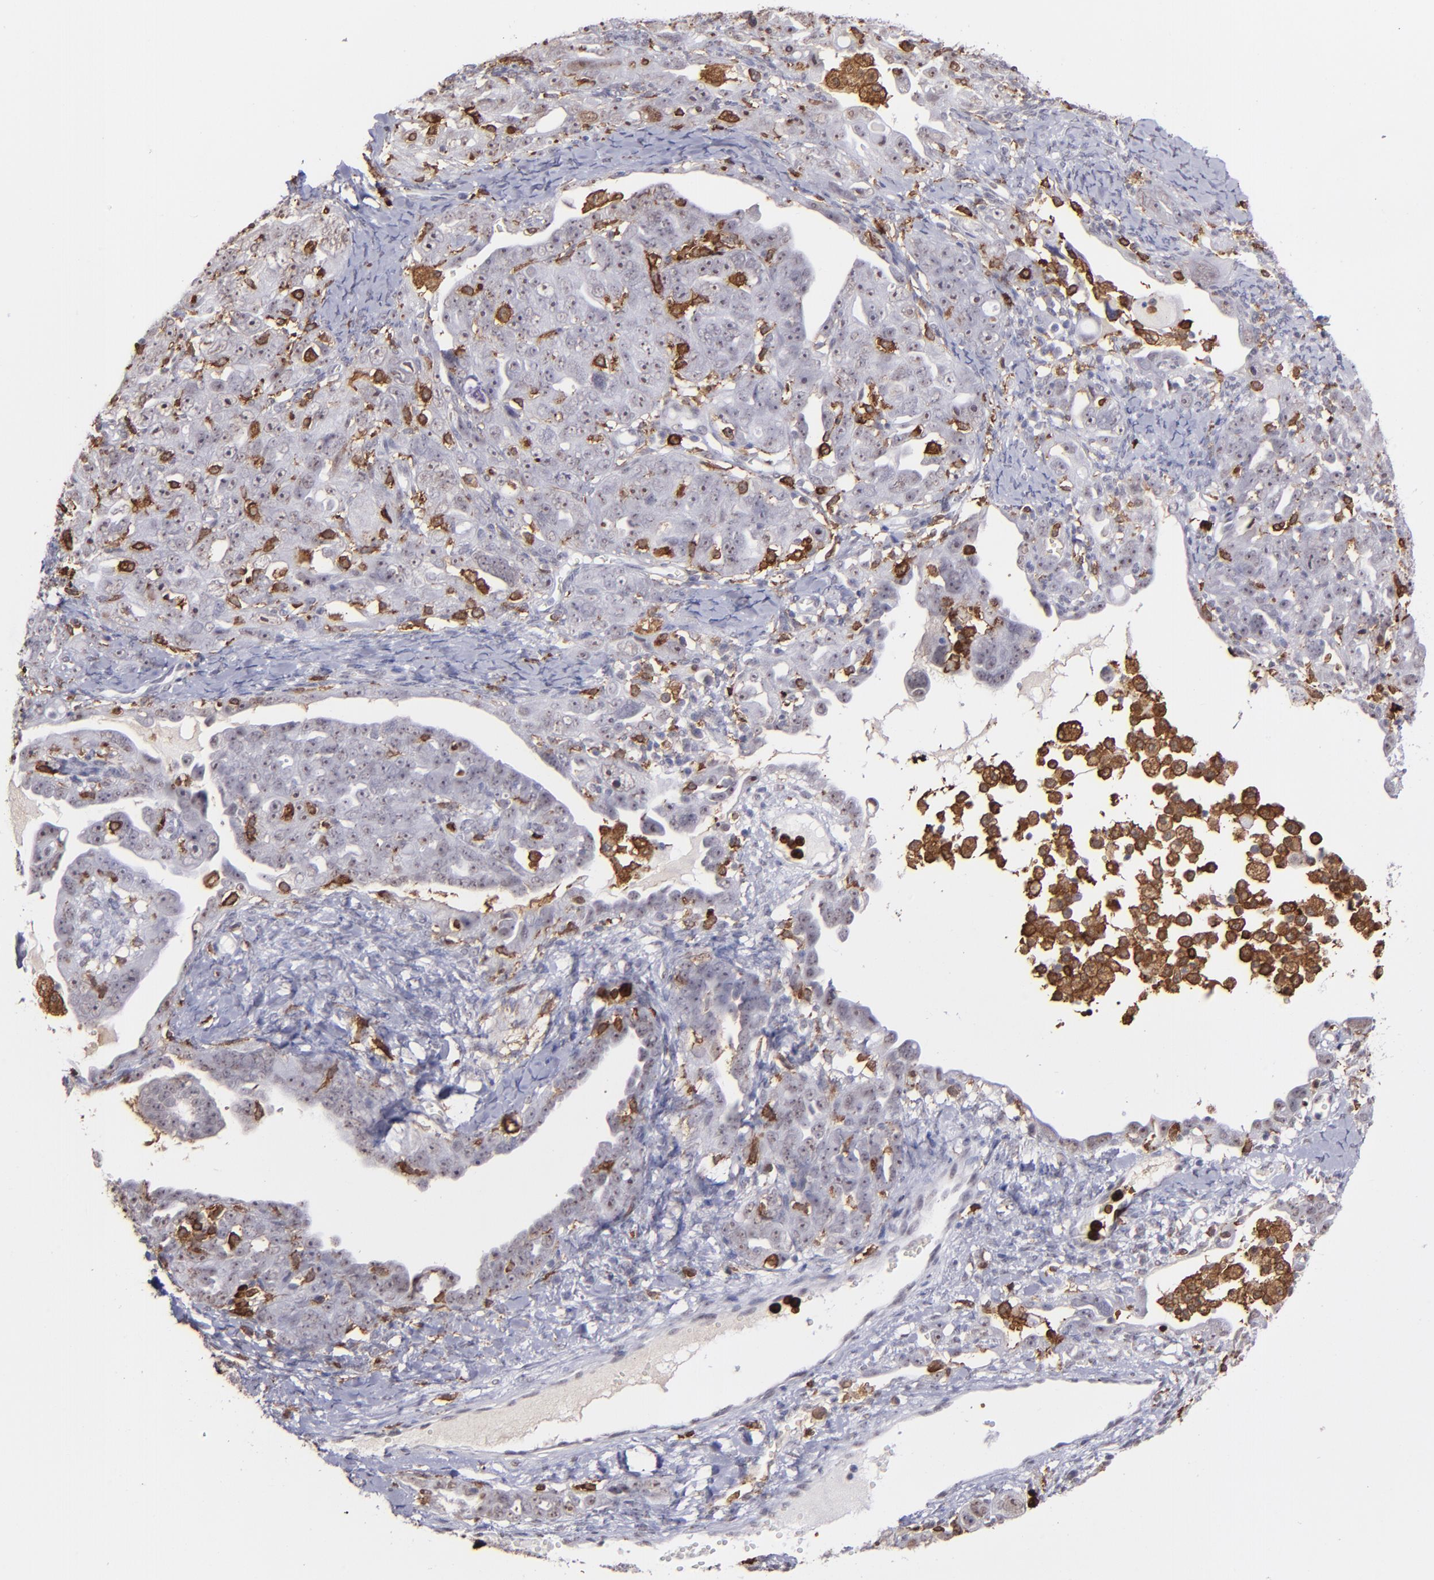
{"staining": {"intensity": "negative", "quantity": "none", "location": "none"}, "tissue": "ovarian cancer", "cell_type": "Tumor cells", "image_type": "cancer", "snomed": [{"axis": "morphology", "description": "Cystadenocarcinoma, serous, NOS"}, {"axis": "topography", "description": "Ovary"}], "caption": "A high-resolution photomicrograph shows immunohistochemistry (IHC) staining of ovarian cancer (serous cystadenocarcinoma), which displays no significant positivity in tumor cells. (Immunohistochemistry, brightfield microscopy, high magnification).", "gene": "NCF2", "patient": {"sex": "female", "age": 66}}